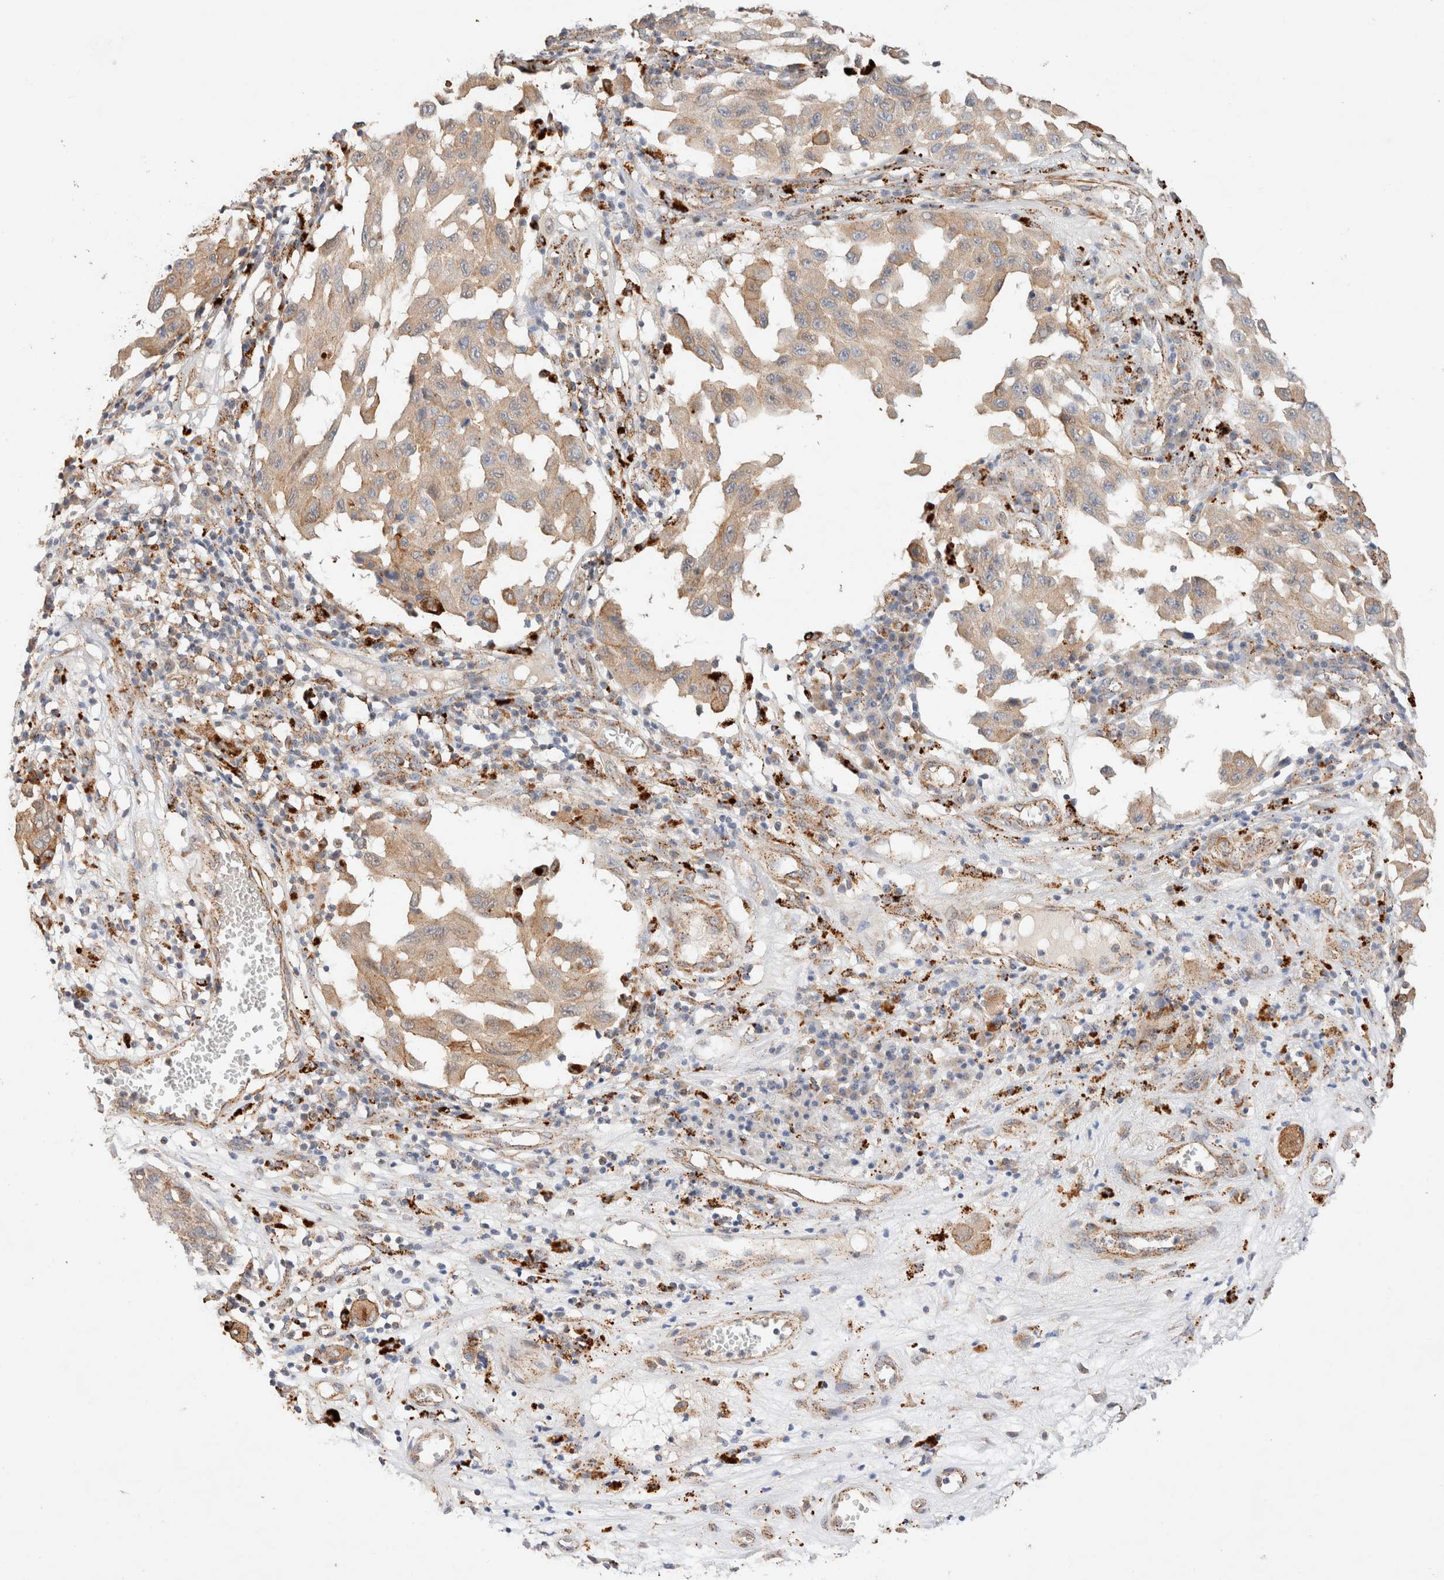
{"staining": {"intensity": "weak", "quantity": ">75%", "location": "cytoplasmic/membranous"}, "tissue": "melanoma", "cell_type": "Tumor cells", "image_type": "cancer", "snomed": [{"axis": "morphology", "description": "Malignant melanoma, NOS"}, {"axis": "topography", "description": "Skin"}], "caption": "The micrograph reveals immunohistochemical staining of malignant melanoma. There is weak cytoplasmic/membranous positivity is identified in about >75% of tumor cells.", "gene": "RABEPK", "patient": {"sex": "male", "age": 30}}